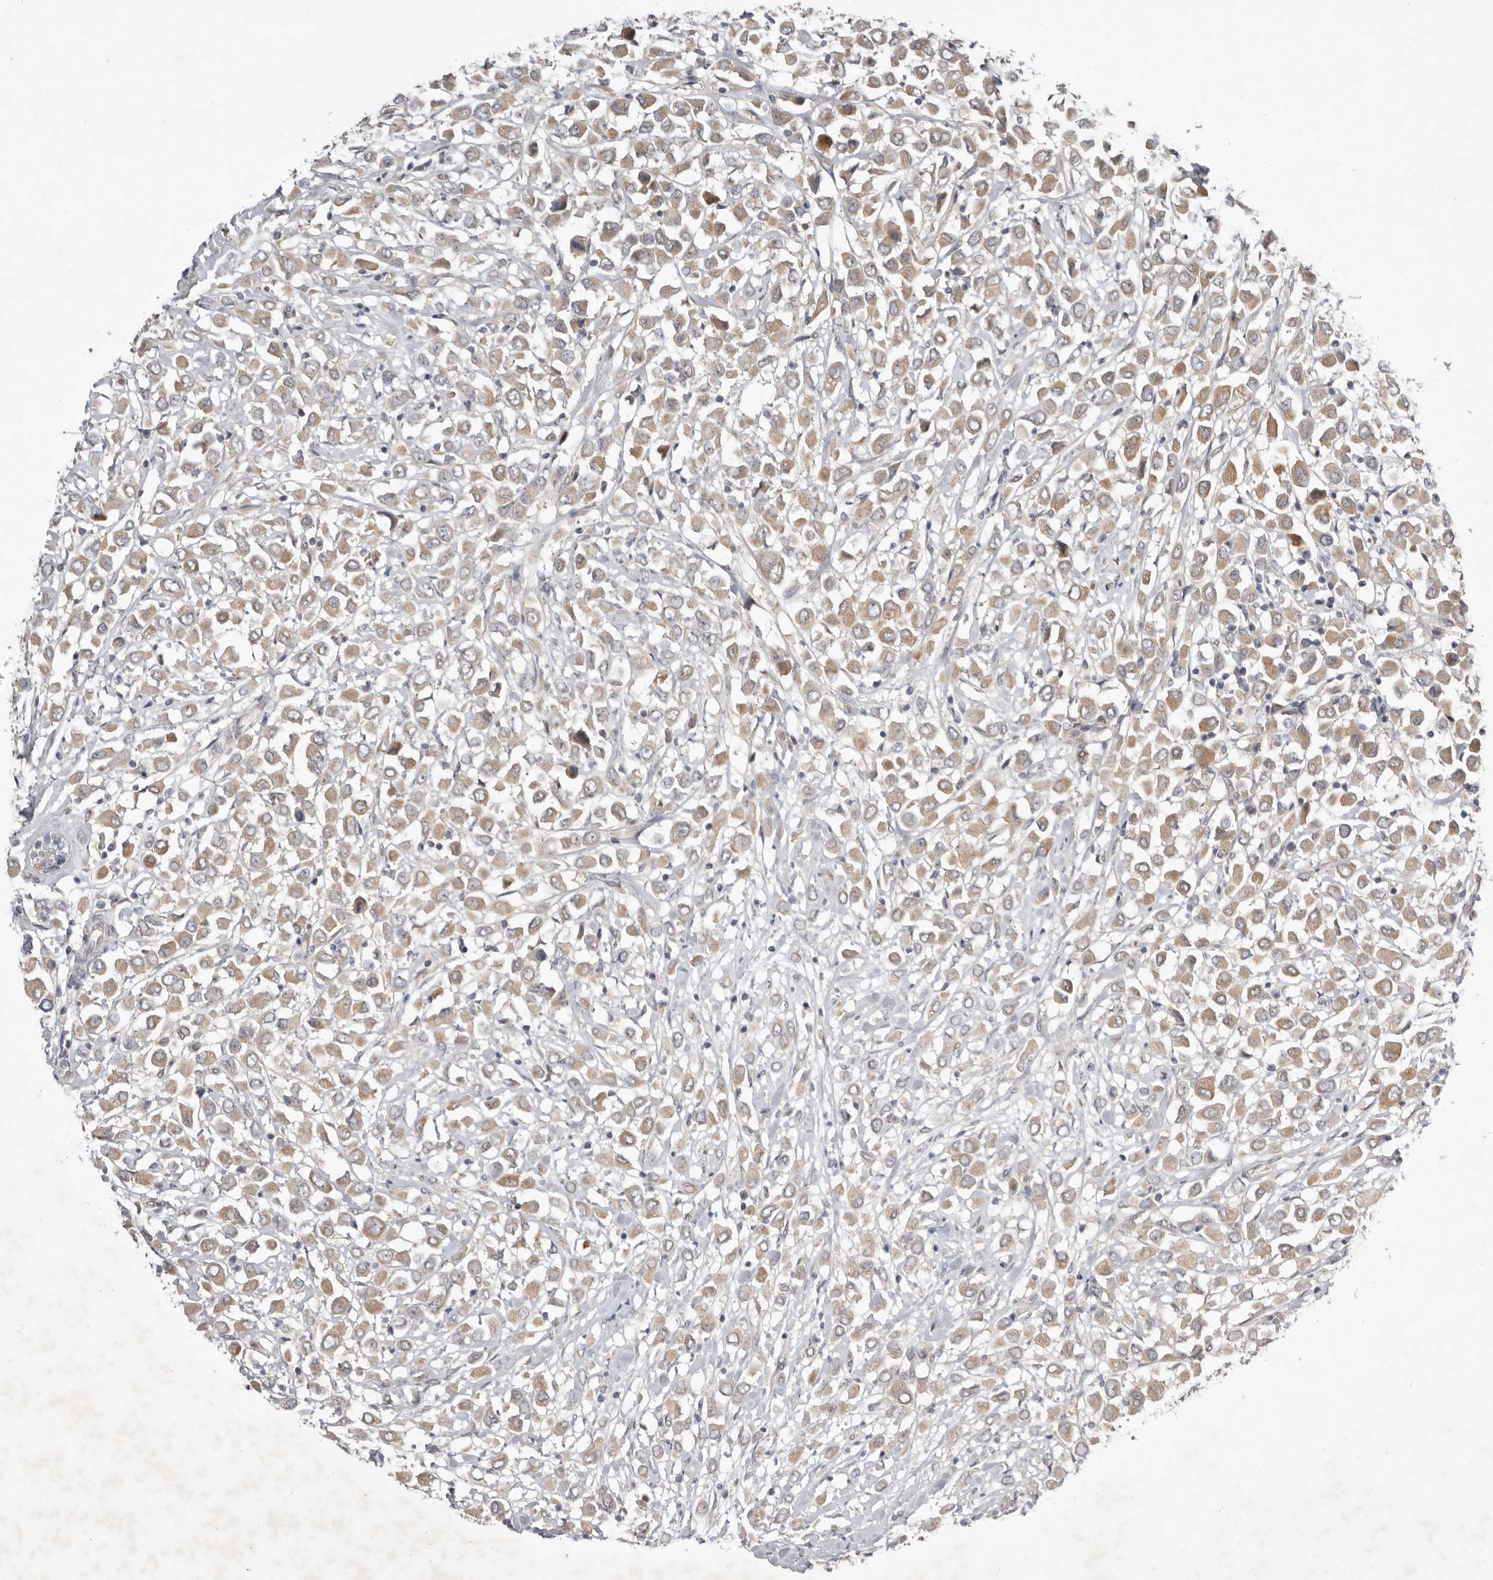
{"staining": {"intensity": "moderate", "quantity": ">75%", "location": "cytoplasmic/membranous"}, "tissue": "breast cancer", "cell_type": "Tumor cells", "image_type": "cancer", "snomed": [{"axis": "morphology", "description": "Duct carcinoma"}, {"axis": "topography", "description": "Breast"}], "caption": "Protein expression analysis of breast cancer (intraductal carcinoma) displays moderate cytoplasmic/membranous staining in about >75% of tumor cells.", "gene": "NSUN4", "patient": {"sex": "female", "age": 61}}